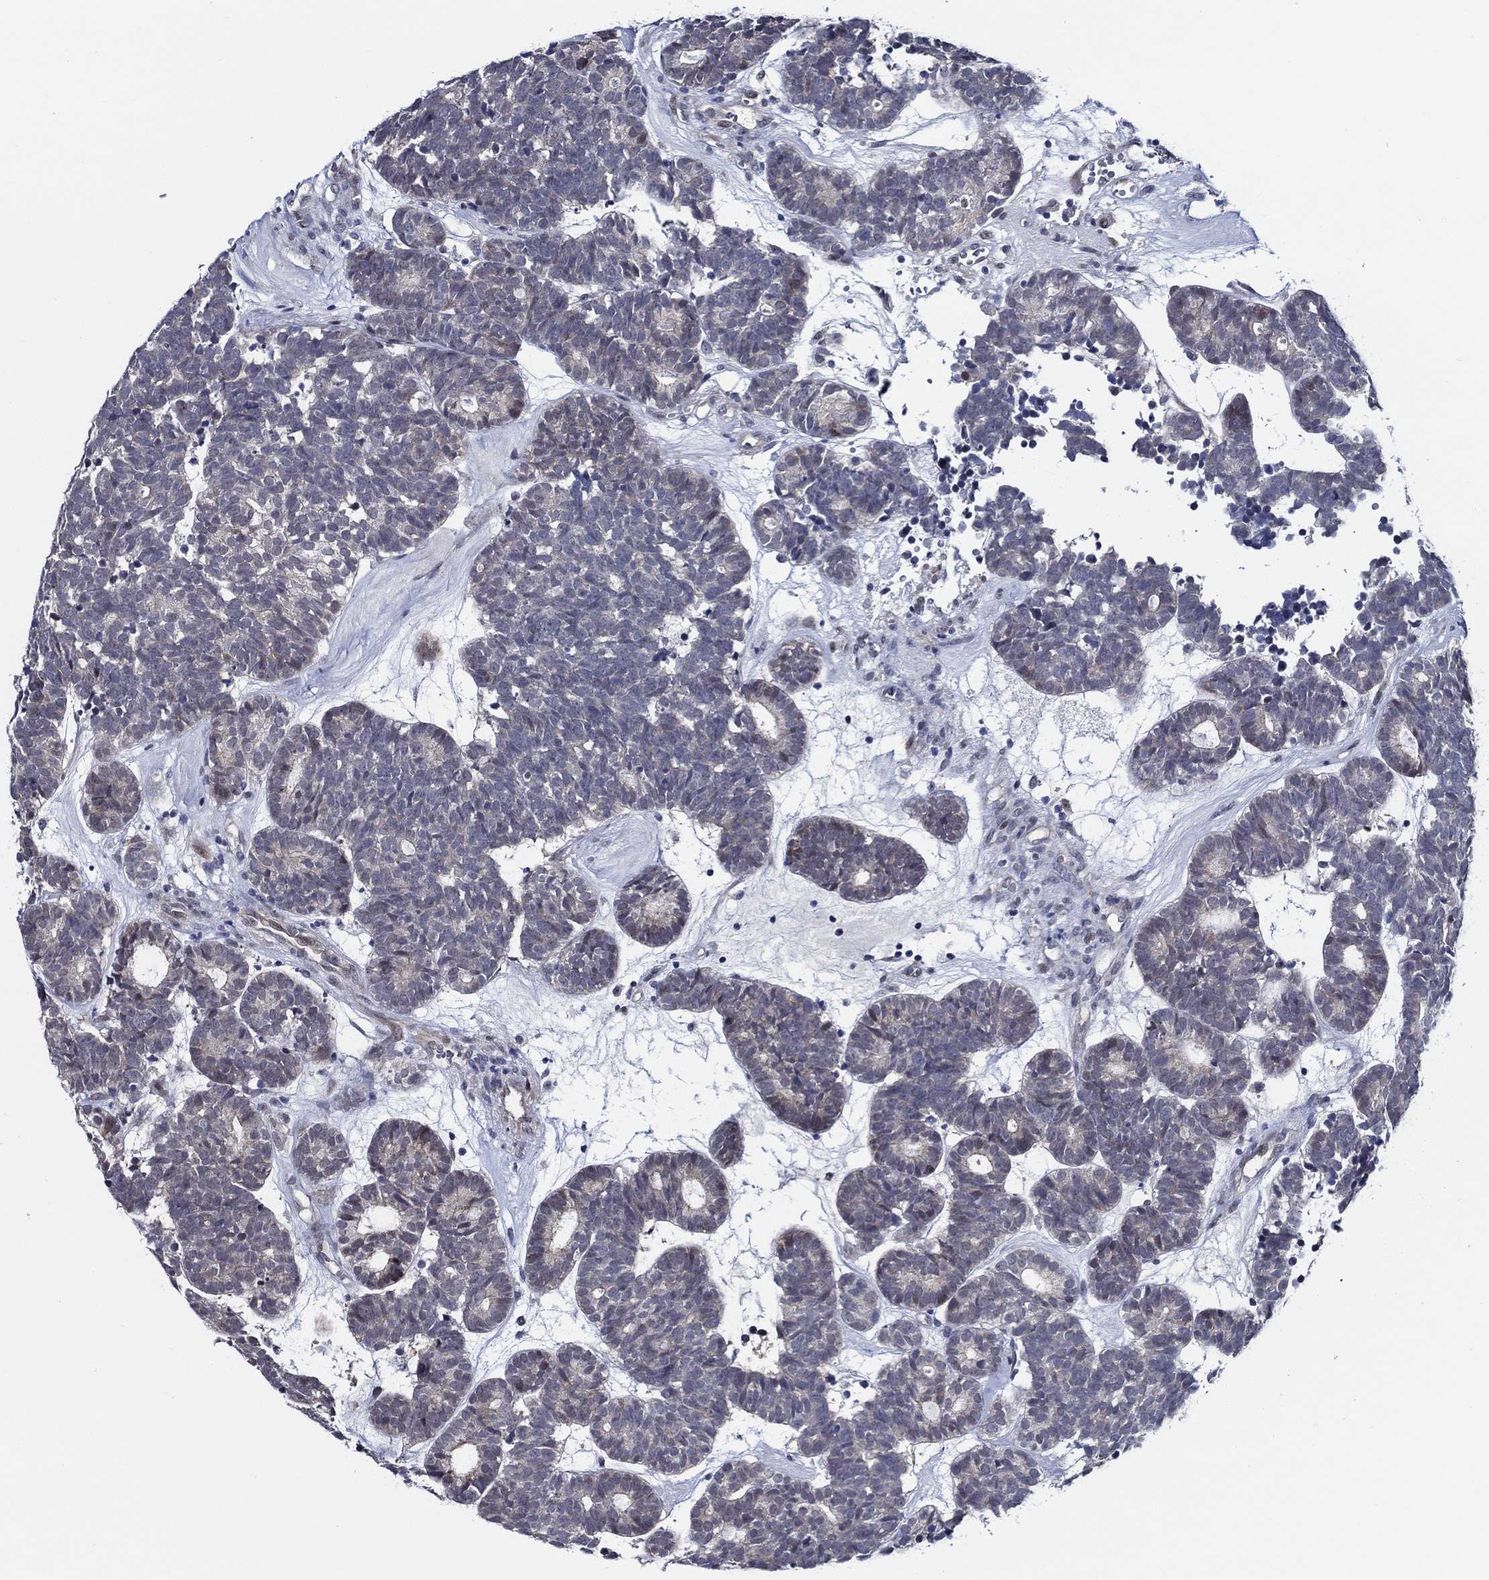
{"staining": {"intensity": "negative", "quantity": "none", "location": "none"}, "tissue": "head and neck cancer", "cell_type": "Tumor cells", "image_type": "cancer", "snomed": [{"axis": "morphology", "description": "Adenocarcinoma, NOS"}, {"axis": "topography", "description": "Head-Neck"}], "caption": "Immunohistochemistry (IHC) histopathology image of human head and neck adenocarcinoma stained for a protein (brown), which shows no expression in tumor cells.", "gene": "C8orf48", "patient": {"sex": "female", "age": 81}}